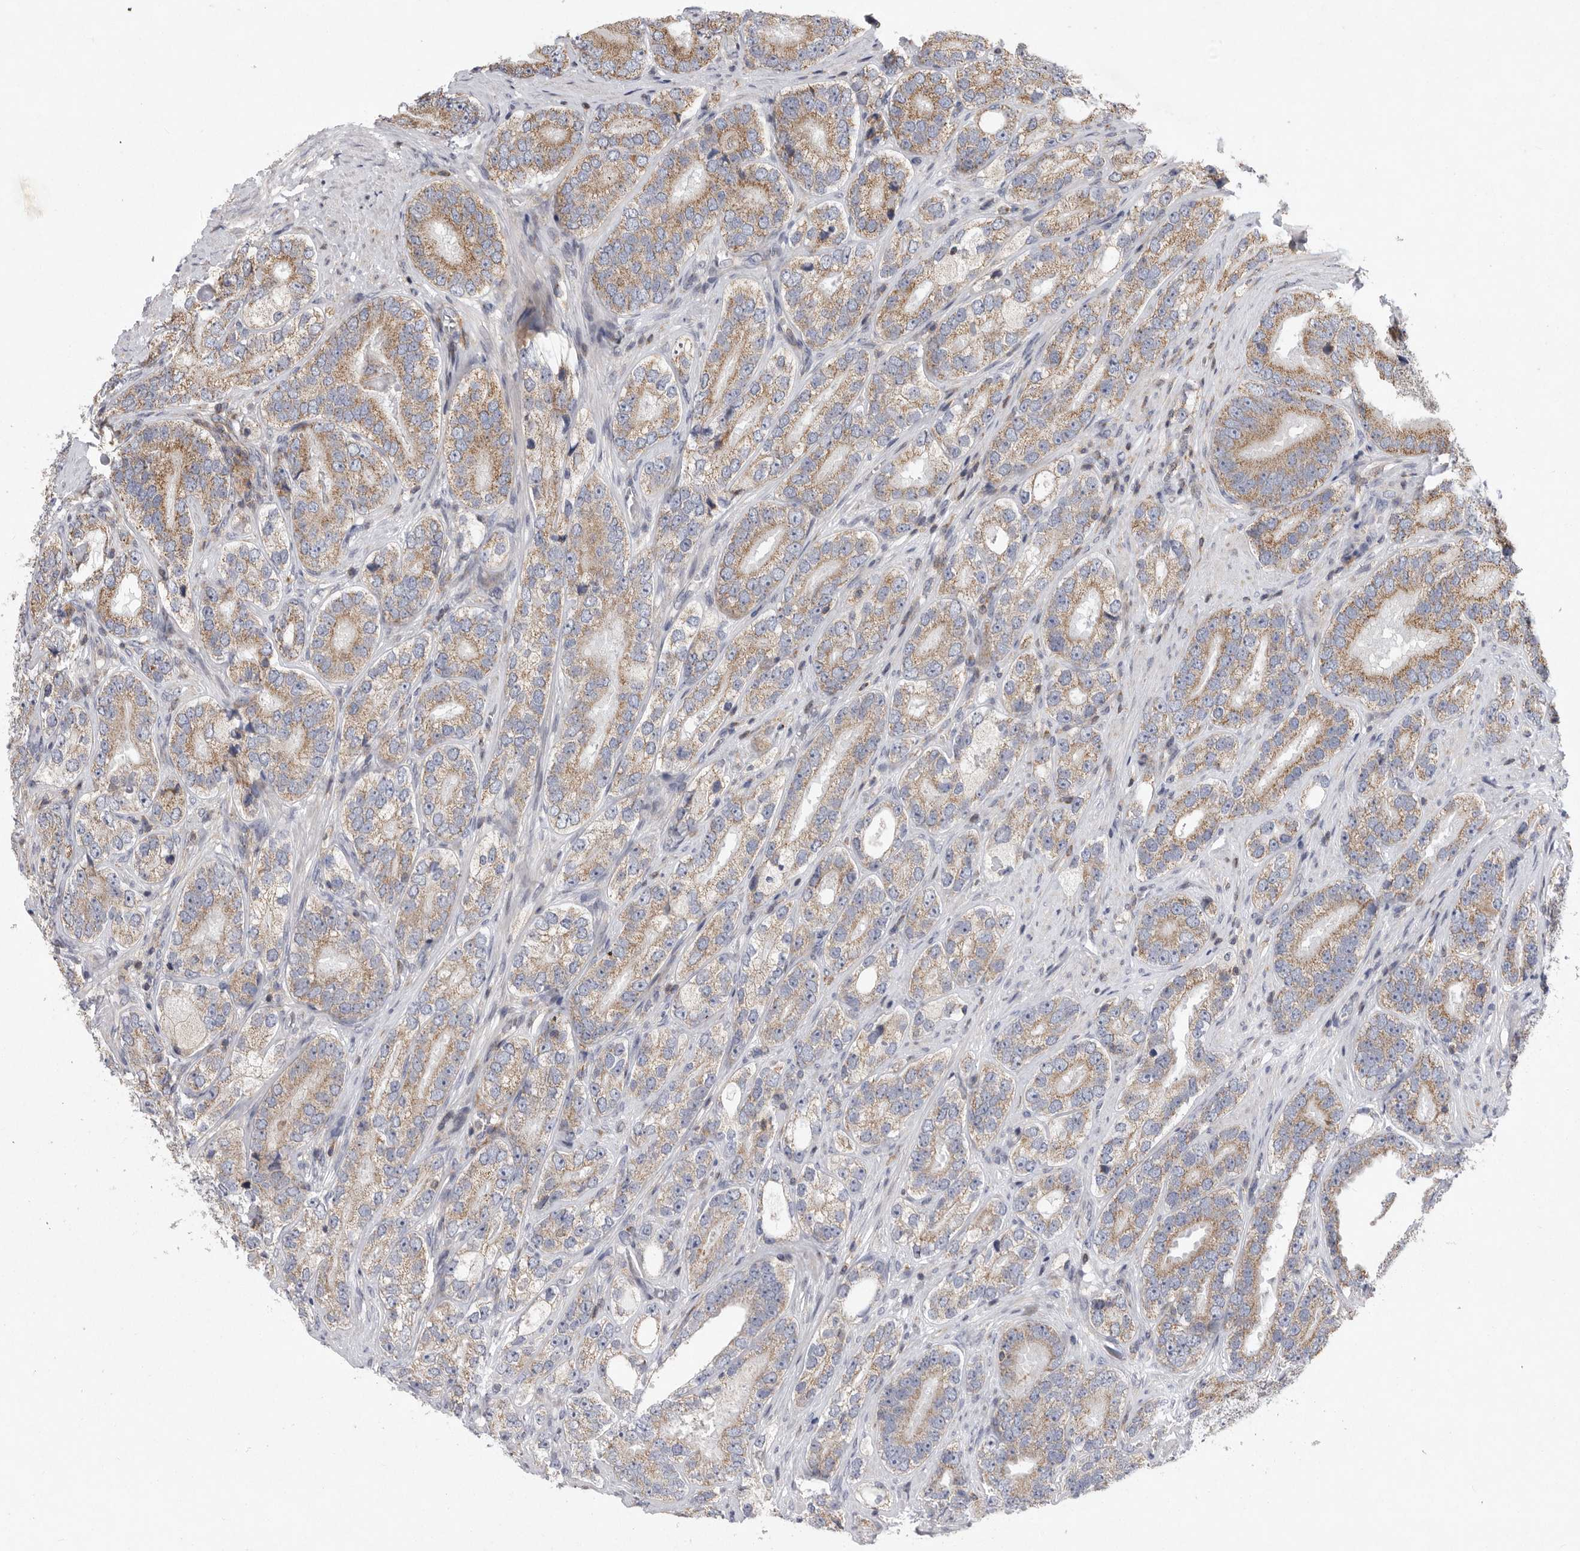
{"staining": {"intensity": "moderate", "quantity": ">75%", "location": "cytoplasmic/membranous"}, "tissue": "prostate cancer", "cell_type": "Tumor cells", "image_type": "cancer", "snomed": [{"axis": "morphology", "description": "Adenocarcinoma, High grade"}, {"axis": "topography", "description": "Prostate"}], "caption": "Adenocarcinoma (high-grade) (prostate) stained with a brown dye displays moderate cytoplasmic/membranous positive staining in approximately >75% of tumor cells.", "gene": "MPZL1", "patient": {"sex": "male", "age": 56}}